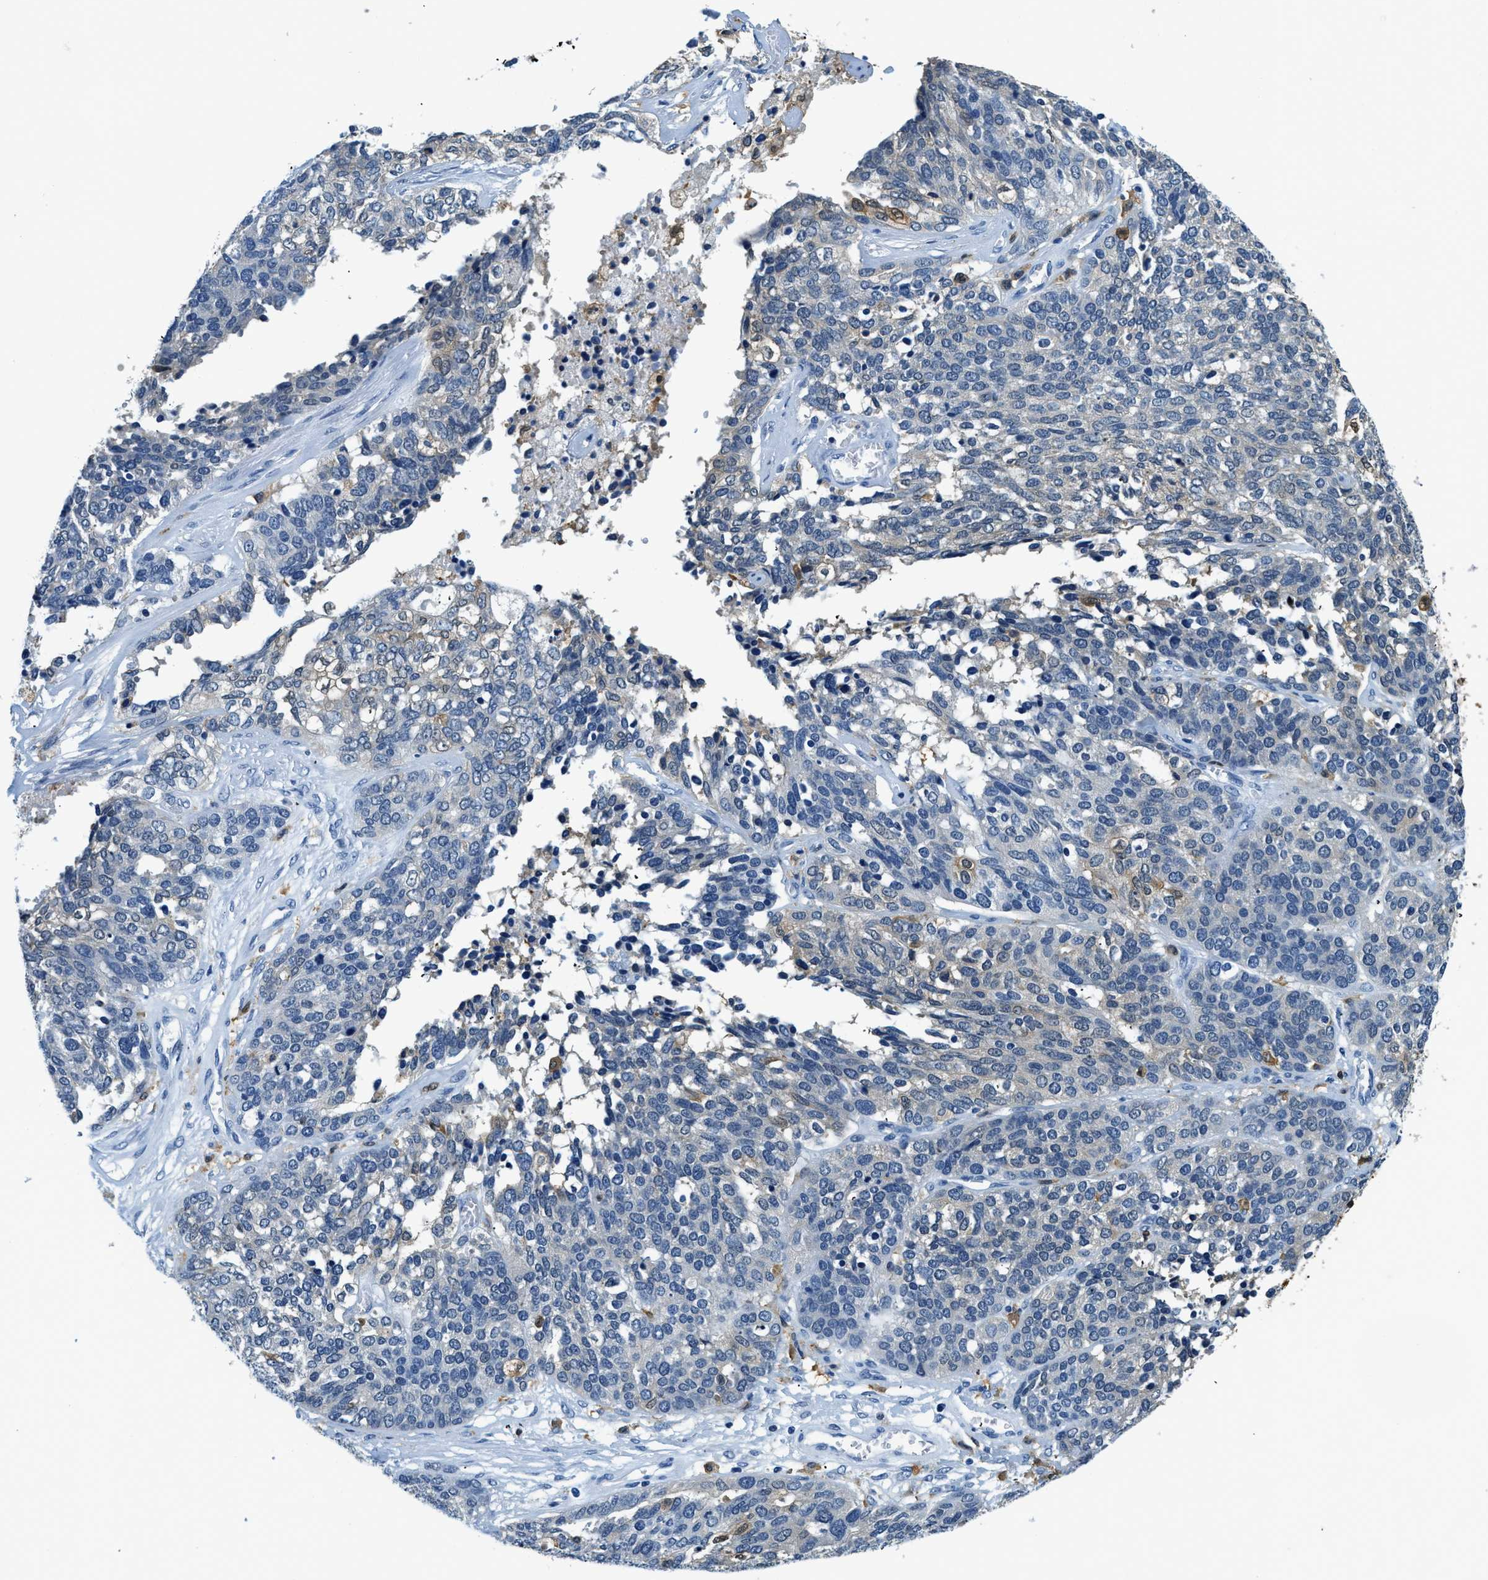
{"staining": {"intensity": "negative", "quantity": "none", "location": "none"}, "tissue": "ovarian cancer", "cell_type": "Tumor cells", "image_type": "cancer", "snomed": [{"axis": "morphology", "description": "Cystadenocarcinoma, serous, NOS"}, {"axis": "topography", "description": "Ovary"}], "caption": "Tumor cells show no significant staining in ovarian cancer (serous cystadenocarcinoma).", "gene": "CAPG", "patient": {"sex": "female", "age": 44}}